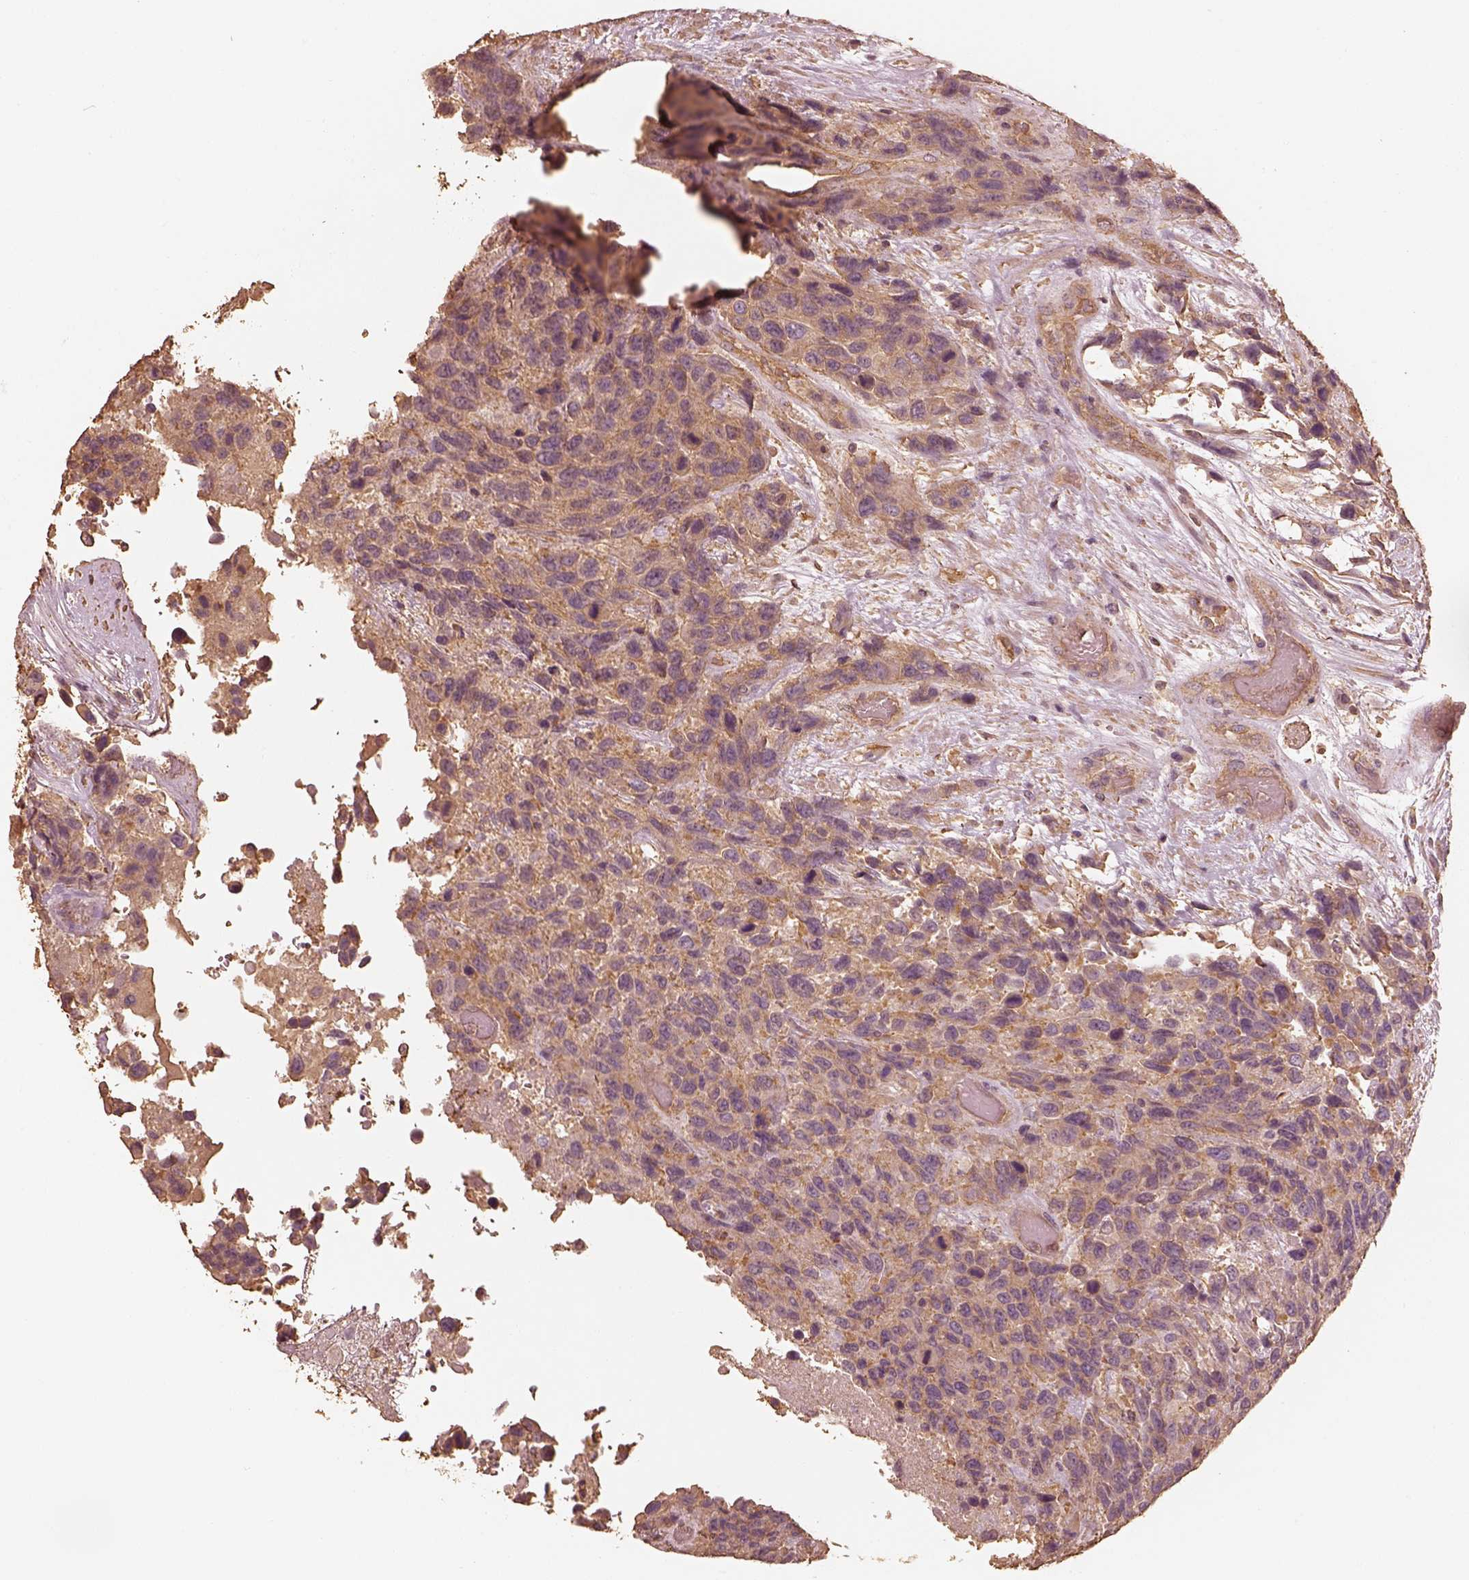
{"staining": {"intensity": "moderate", "quantity": ">75%", "location": "cytoplasmic/membranous"}, "tissue": "urothelial cancer", "cell_type": "Tumor cells", "image_type": "cancer", "snomed": [{"axis": "morphology", "description": "Urothelial carcinoma, High grade"}, {"axis": "topography", "description": "Urinary bladder"}], "caption": "Moderate cytoplasmic/membranous staining for a protein is present in about >75% of tumor cells of urothelial cancer using IHC.", "gene": "WDR7", "patient": {"sex": "female", "age": 70}}